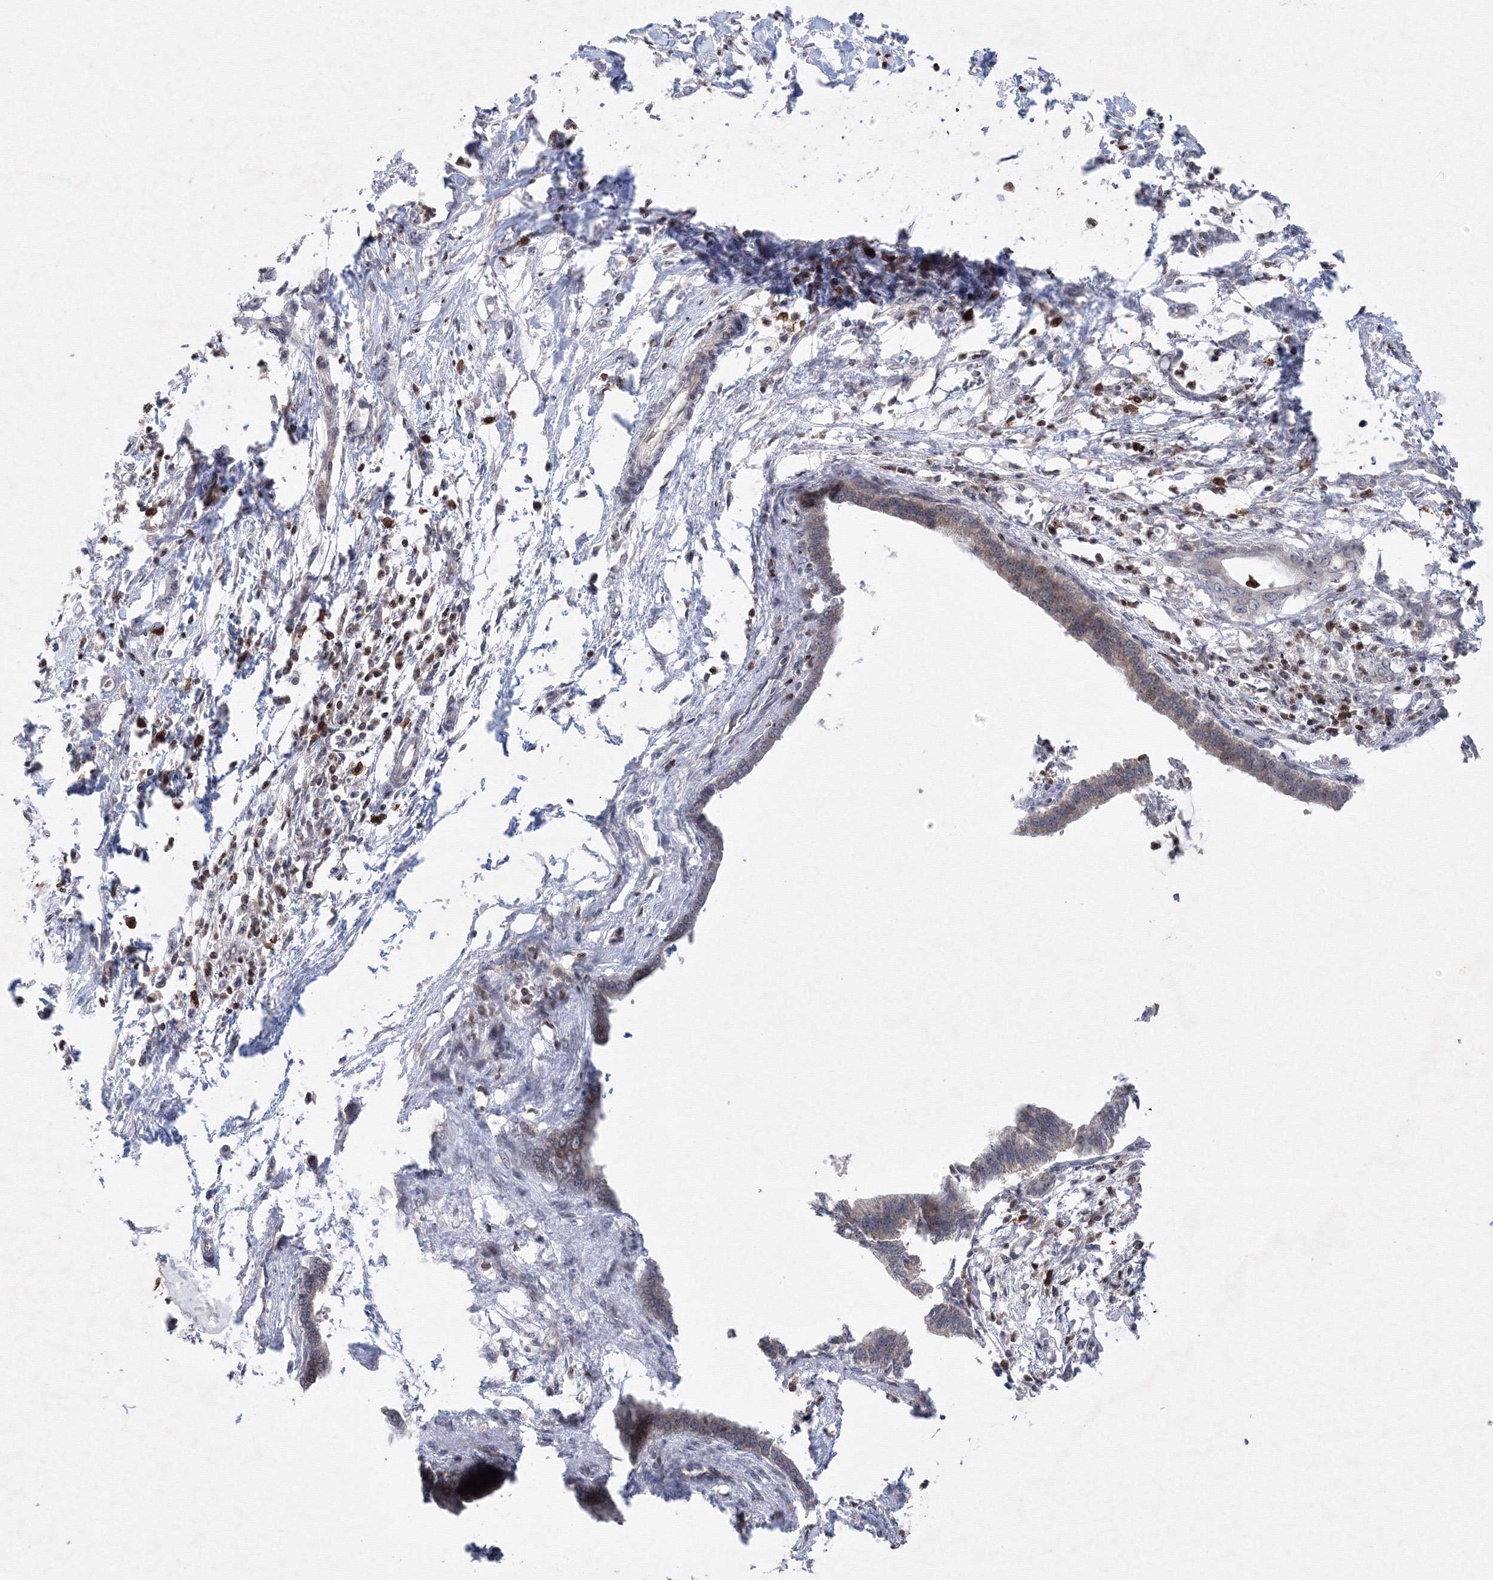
{"staining": {"intensity": "moderate", "quantity": "25%-75%", "location": "cytoplasmic/membranous"}, "tissue": "pancreatic cancer", "cell_type": "Tumor cells", "image_type": "cancer", "snomed": [{"axis": "morphology", "description": "Adenocarcinoma, NOS"}, {"axis": "topography", "description": "Pancreas"}], "caption": "Pancreatic cancer stained for a protein (brown) reveals moderate cytoplasmic/membranous positive positivity in about 25%-75% of tumor cells.", "gene": "MKRN2", "patient": {"sex": "female", "age": 55}}